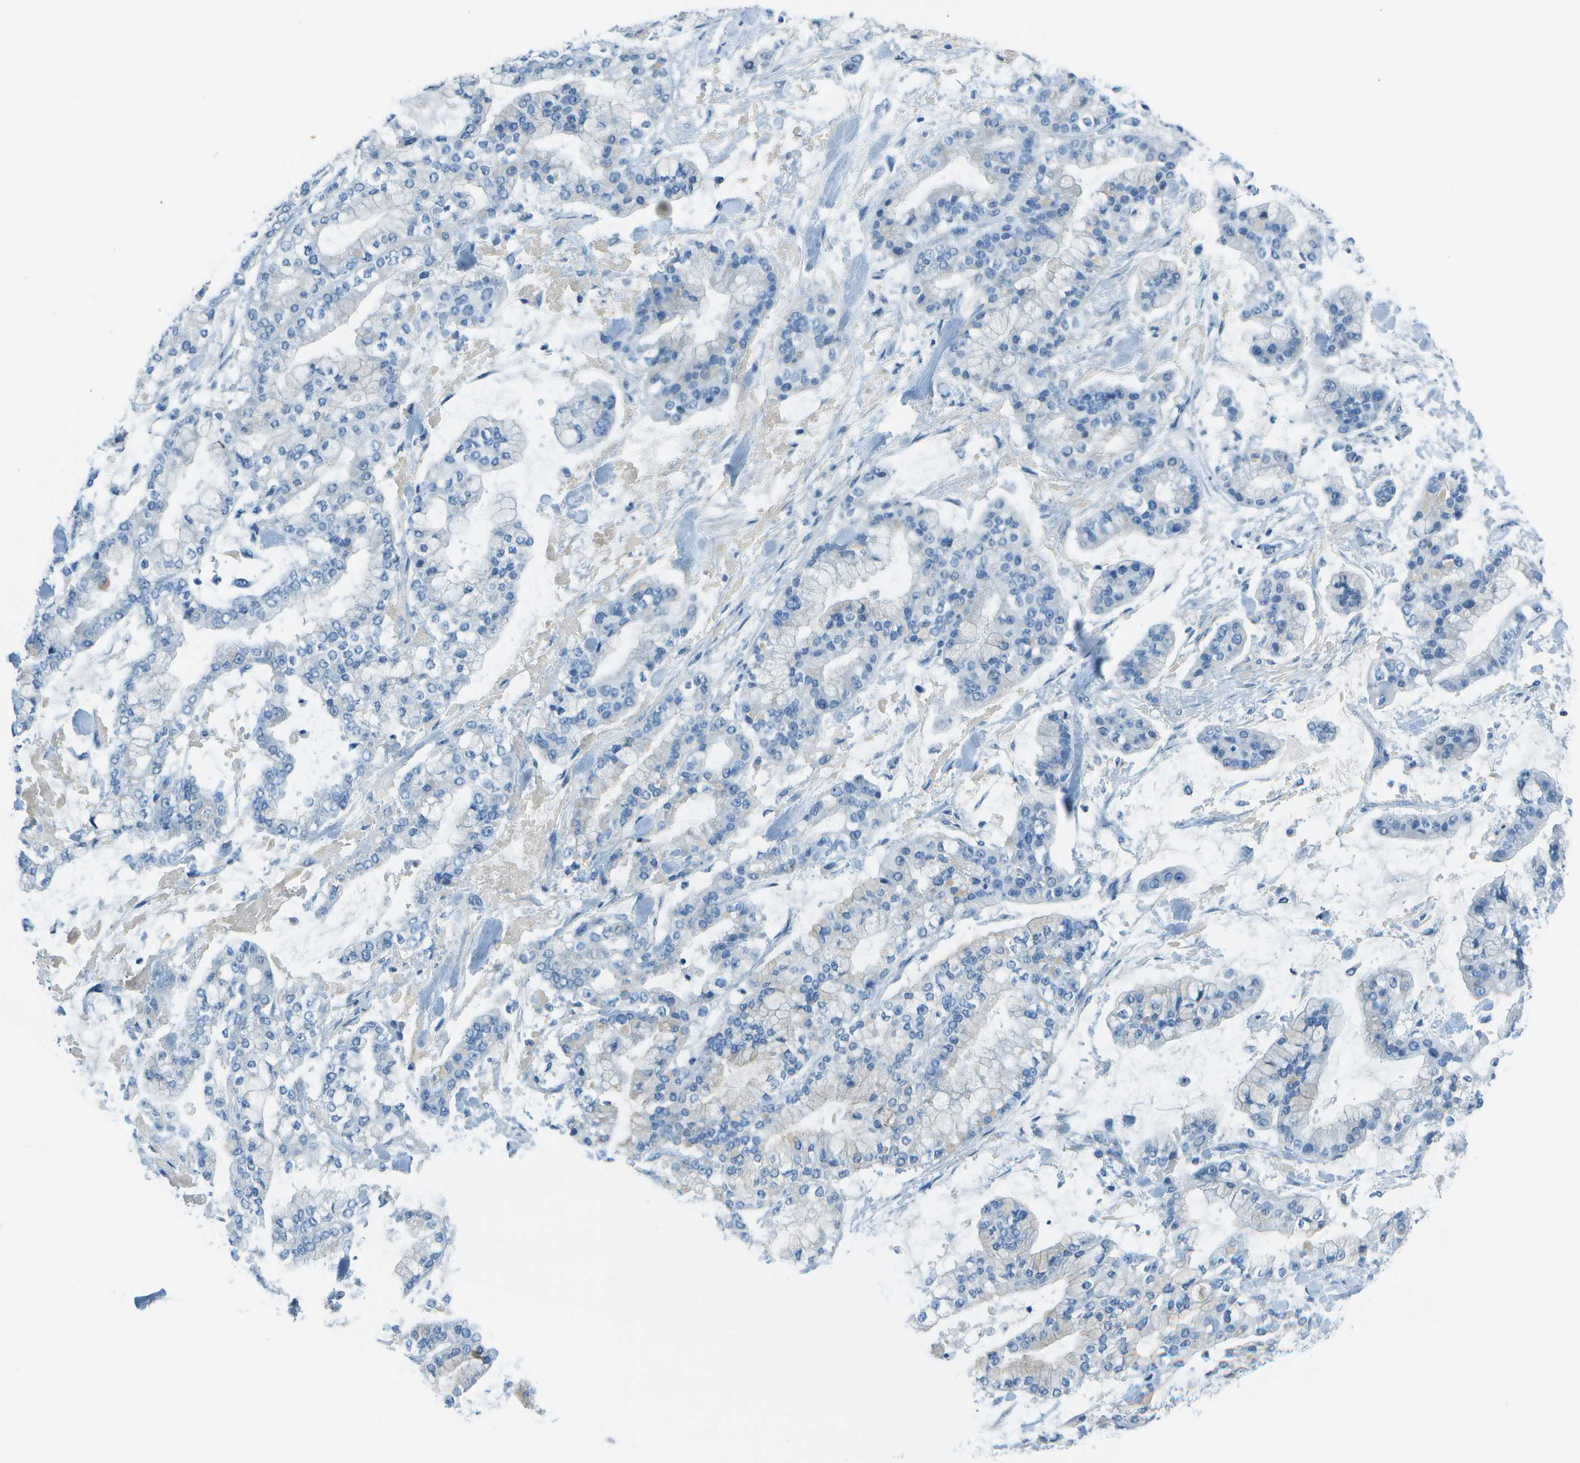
{"staining": {"intensity": "negative", "quantity": "none", "location": "none"}, "tissue": "stomach cancer", "cell_type": "Tumor cells", "image_type": "cancer", "snomed": [{"axis": "morphology", "description": "Normal tissue, NOS"}, {"axis": "morphology", "description": "Adenocarcinoma, NOS"}, {"axis": "topography", "description": "Stomach, upper"}, {"axis": "topography", "description": "Stomach"}], "caption": "This image is of adenocarcinoma (stomach) stained with immunohistochemistry to label a protein in brown with the nuclei are counter-stained blue. There is no positivity in tumor cells.", "gene": "FGF1", "patient": {"sex": "male", "age": 76}}